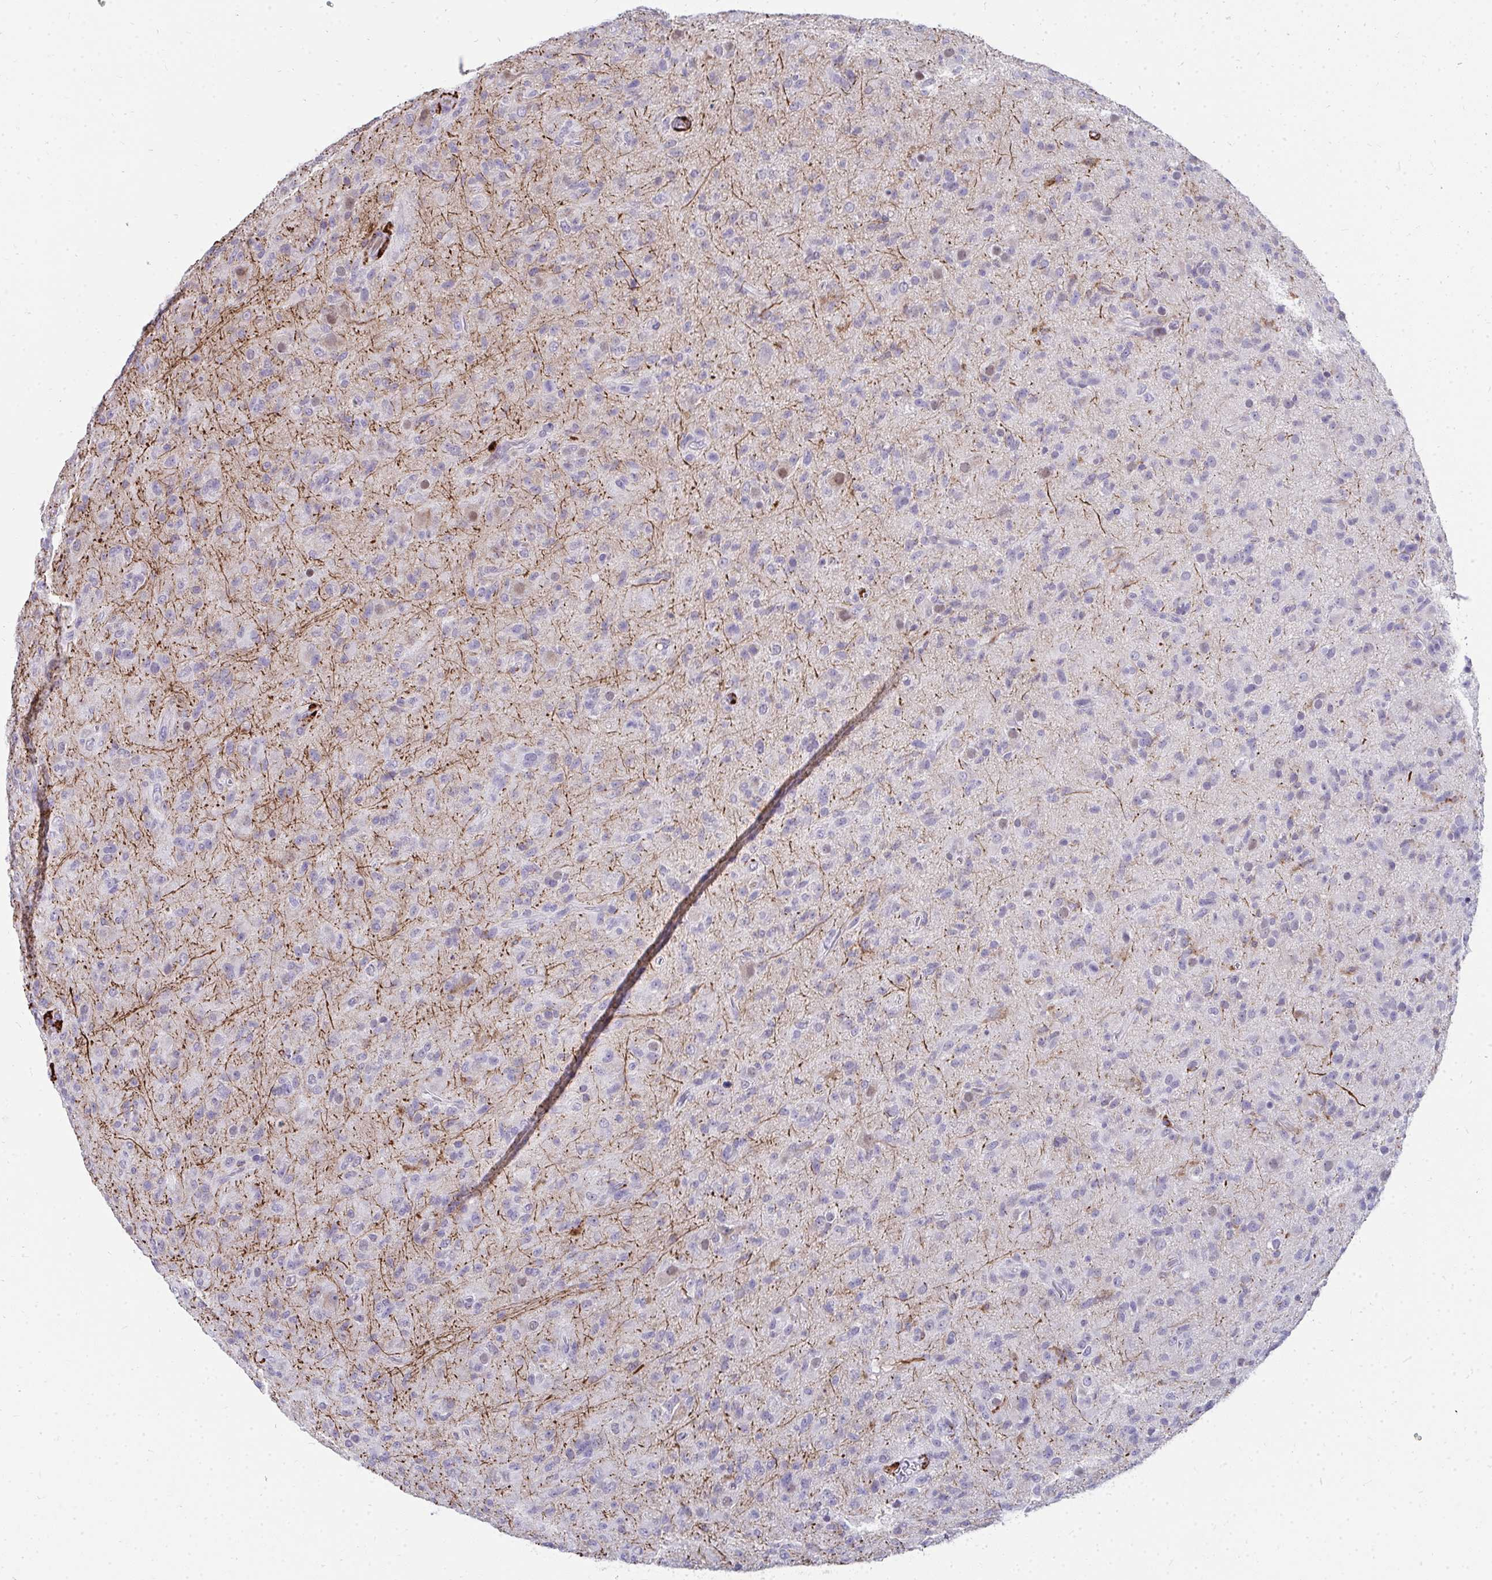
{"staining": {"intensity": "negative", "quantity": "none", "location": "none"}, "tissue": "glioma", "cell_type": "Tumor cells", "image_type": "cancer", "snomed": [{"axis": "morphology", "description": "Glioma, malignant, Low grade"}, {"axis": "topography", "description": "Brain"}], "caption": "Immunohistochemical staining of human glioma displays no significant positivity in tumor cells.", "gene": "CD163", "patient": {"sex": "male", "age": 65}}